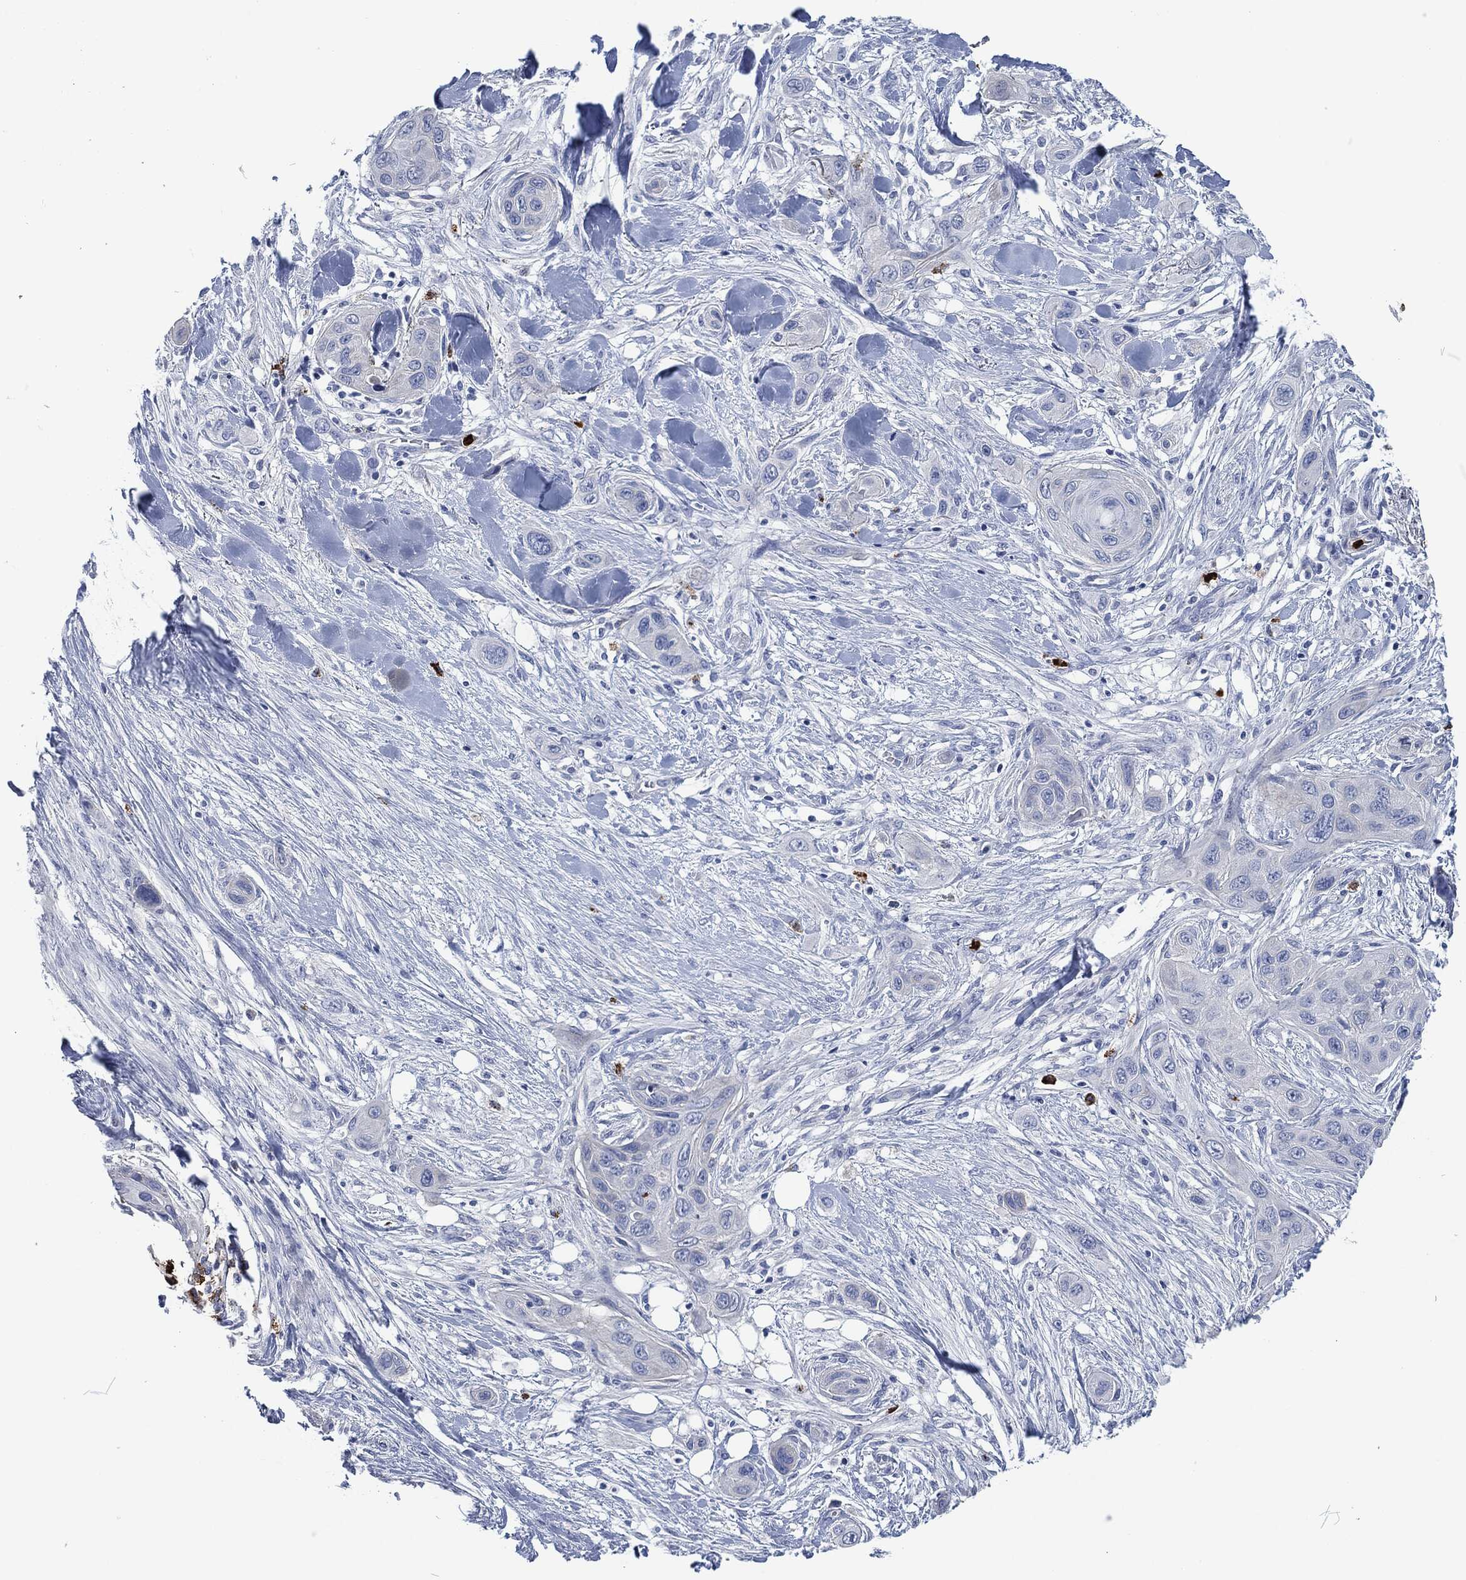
{"staining": {"intensity": "negative", "quantity": "none", "location": "none"}, "tissue": "skin cancer", "cell_type": "Tumor cells", "image_type": "cancer", "snomed": [{"axis": "morphology", "description": "Squamous cell carcinoma, NOS"}, {"axis": "topography", "description": "Skin"}], "caption": "IHC histopathology image of skin cancer (squamous cell carcinoma) stained for a protein (brown), which exhibits no expression in tumor cells.", "gene": "MPO", "patient": {"sex": "male", "age": 78}}